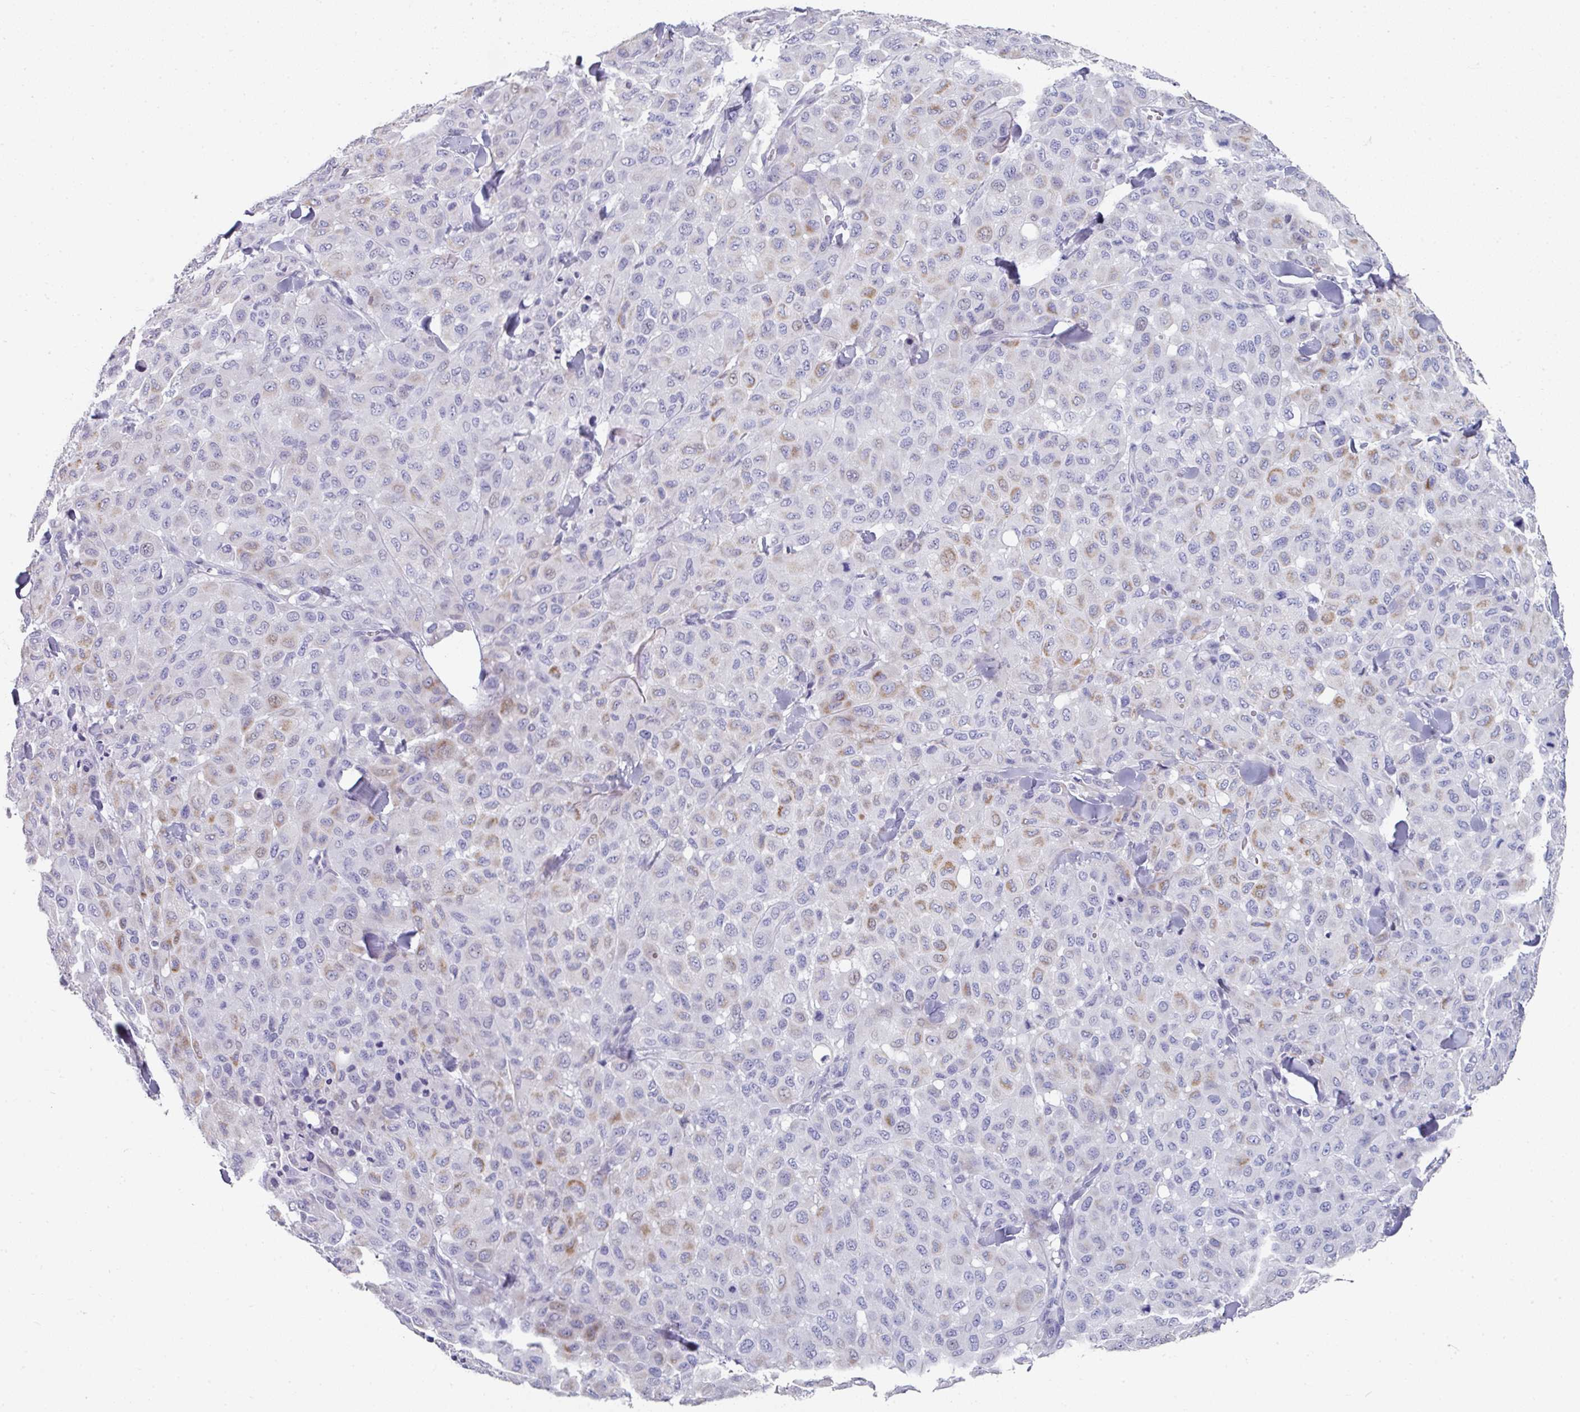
{"staining": {"intensity": "moderate", "quantity": "<25%", "location": "cytoplasmic/membranous"}, "tissue": "melanoma", "cell_type": "Tumor cells", "image_type": "cancer", "snomed": [{"axis": "morphology", "description": "Malignant melanoma, Metastatic site"}, {"axis": "topography", "description": "Skin"}], "caption": "An image showing moderate cytoplasmic/membranous positivity in approximately <25% of tumor cells in malignant melanoma (metastatic site), as visualized by brown immunohistochemical staining.", "gene": "SETBP1", "patient": {"sex": "female", "age": 81}}